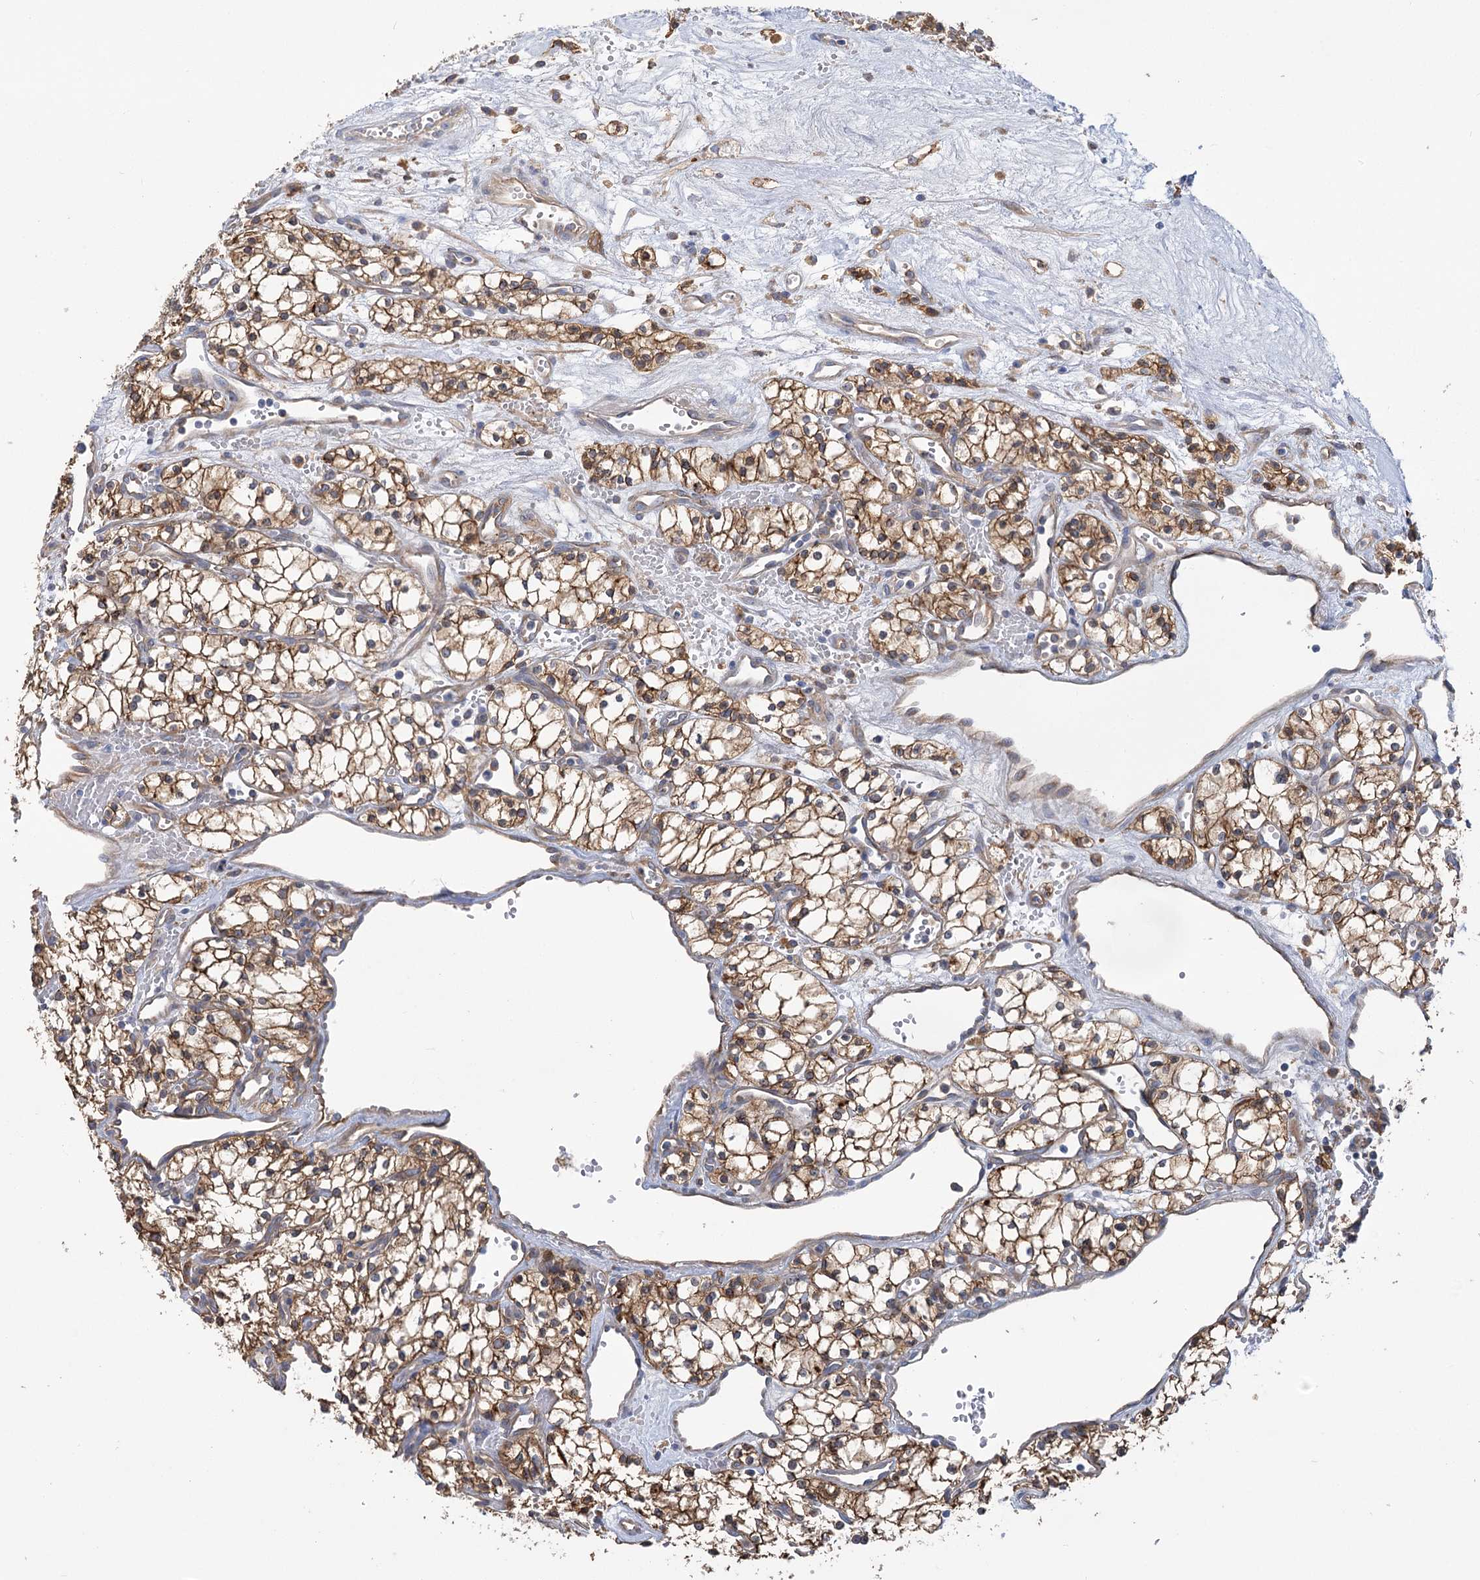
{"staining": {"intensity": "moderate", "quantity": ">75%", "location": "cytoplasmic/membranous"}, "tissue": "renal cancer", "cell_type": "Tumor cells", "image_type": "cancer", "snomed": [{"axis": "morphology", "description": "Adenocarcinoma, NOS"}, {"axis": "topography", "description": "Kidney"}], "caption": "Immunohistochemistry (IHC) photomicrograph of neoplastic tissue: renal cancer (adenocarcinoma) stained using immunohistochemistry (IHC) shows medium levels of moderate protein expression localized specifically in the cytoplasmic/membranous of tumor cells, appearing as a cytoplasmic/membranous brown color.", "gene": "GUSB", "patient": {"sex": "male", "age": 59}}